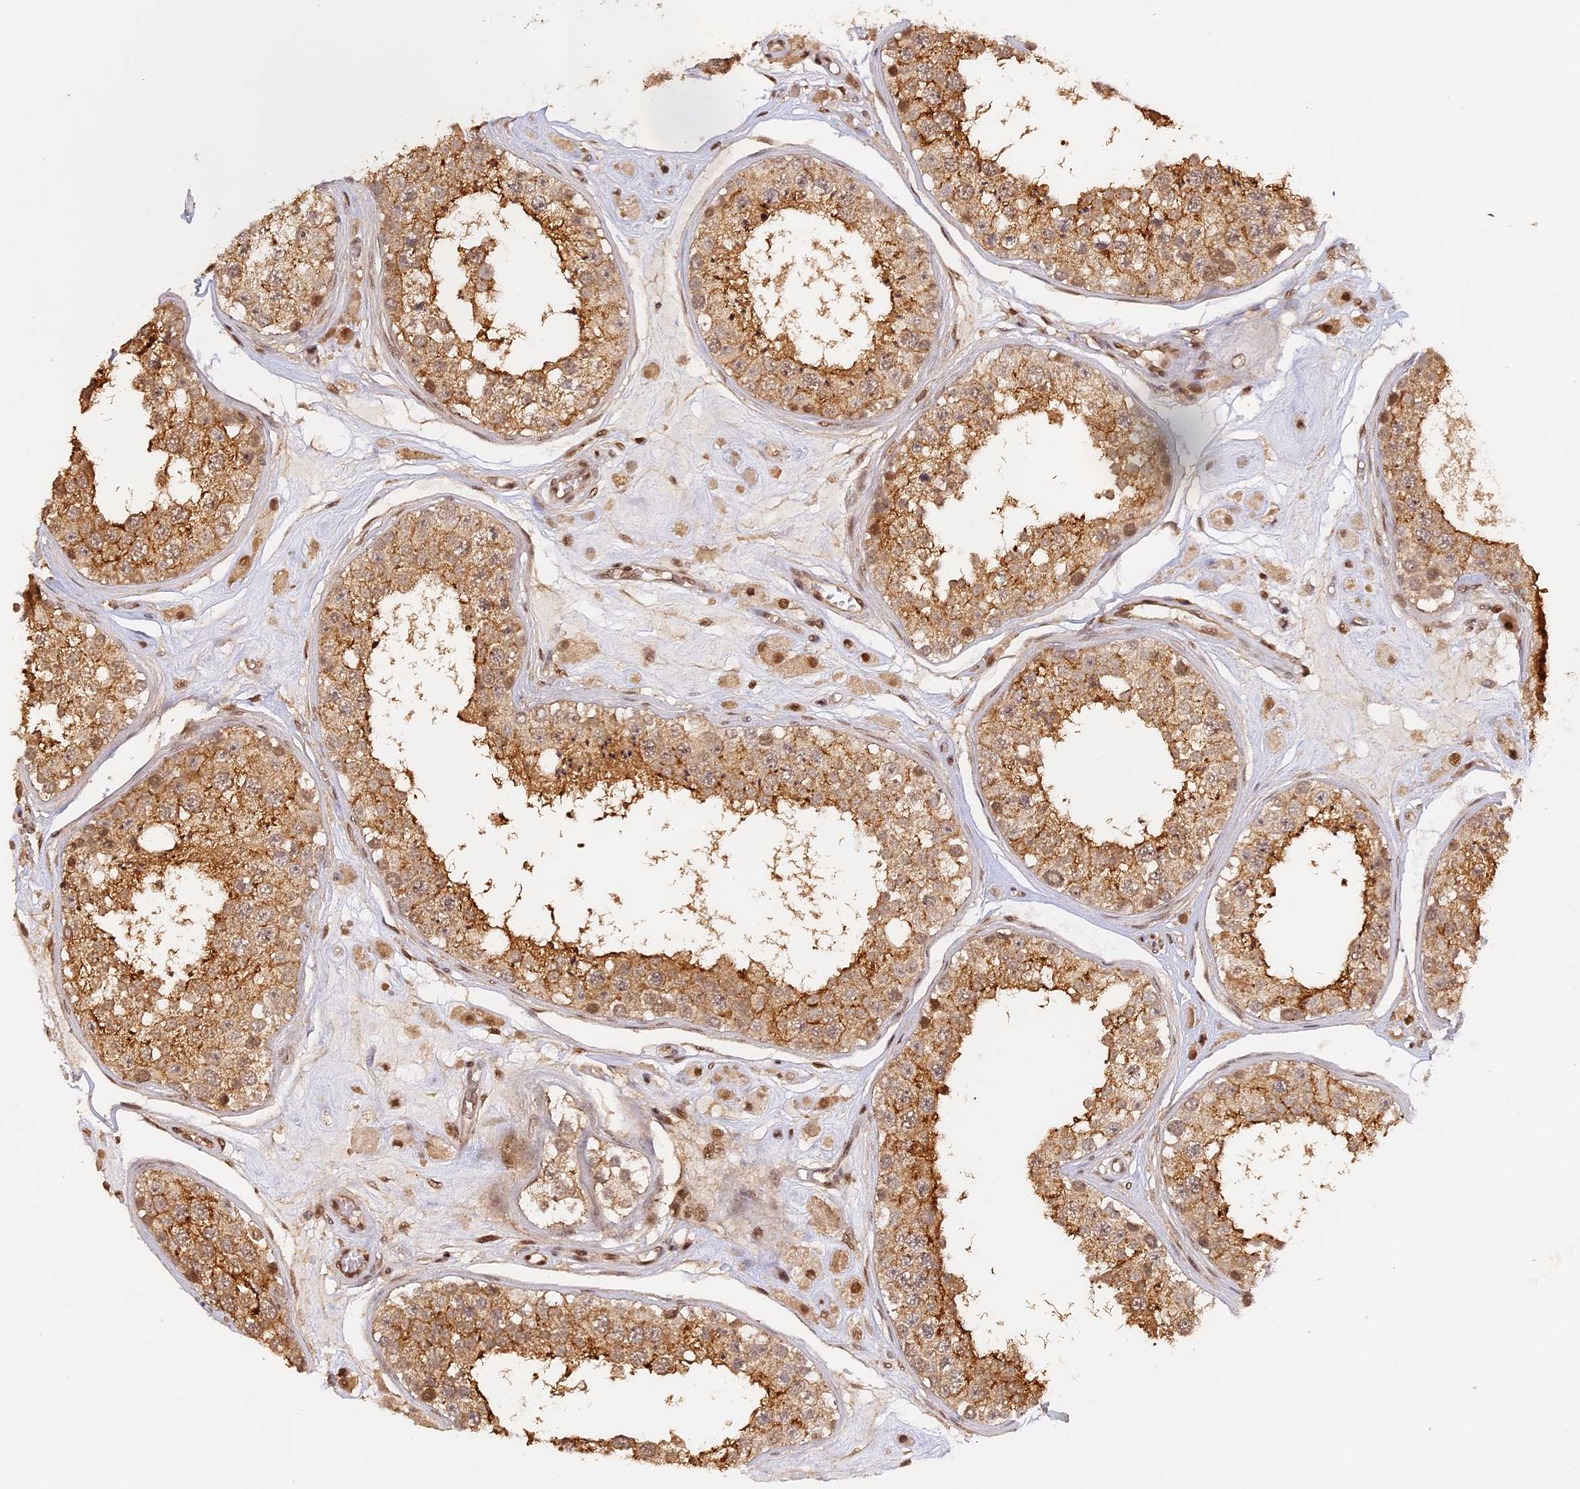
{"staining": {"intensity": "moderate", "quantity": ">75%", "location": "cytoplasmic/membranous,nuclear"}, "tissue": "testis", "cell_type": "Cells in seminiferous ducts", "image_type": "normal", "snomed": [{"axis": "morphology", "description": "Normal tissue, NOS"}, {"axis": "topography", "description": "Testis"}], "caption": "An IHC micrograph of benign tissue is shown. Protein staining in brown labels moderate cytoplasmic/membranous,nuclear positivity in testis within cells in seminiferous ducts. The staining was performed using DAB, with brown indicating positive protein expression. Nuclei are stained blue with hematoxylin.", "gene": "MYBL2", "patient": {"sex": "male", "age": 25}}